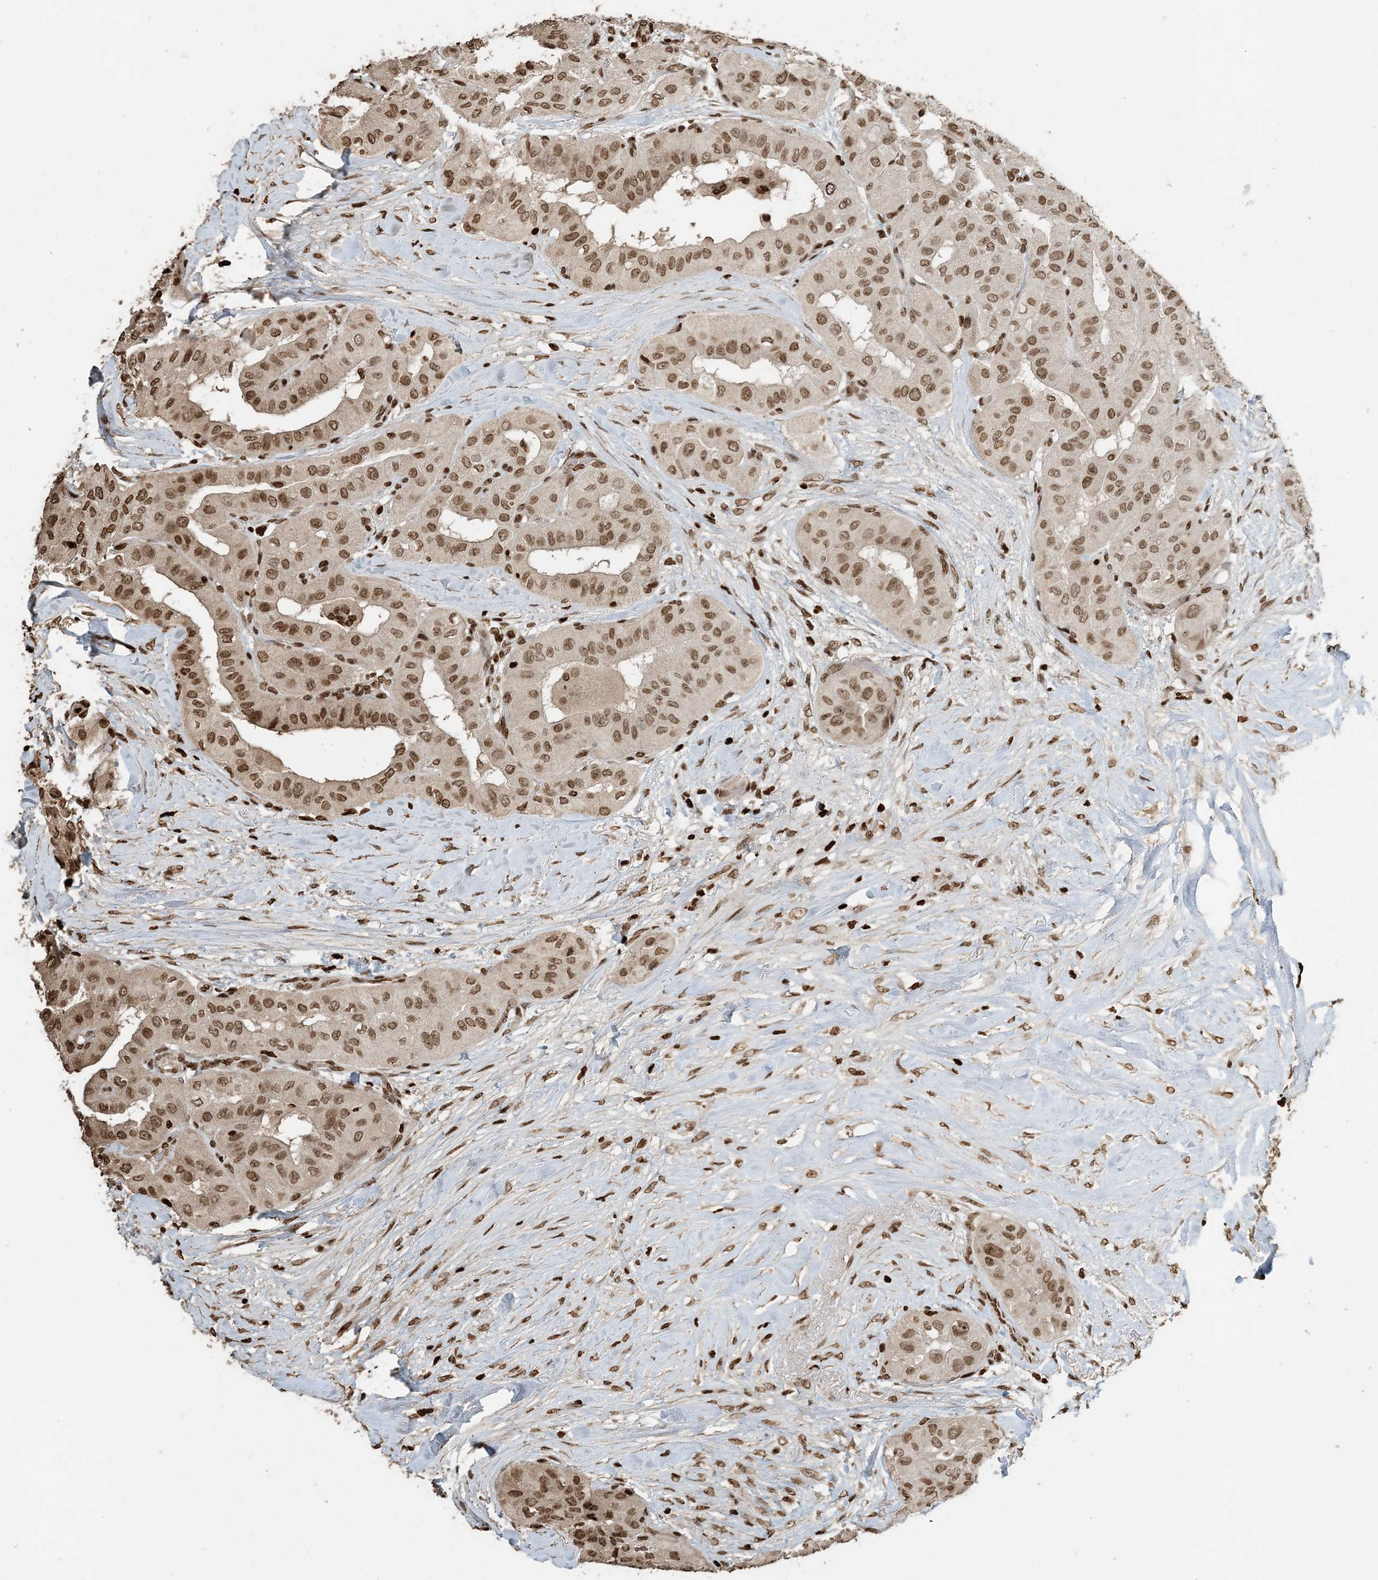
{"staining": {"intensity": "moderate", "quantity": ">75%", "location": "nuclear"}, "tissue": "thyroid cancer", "cell_type": "Tumor cells", "image_type": "cancer", "snomed": [{"axis": "morphology", "description": "Papillary adenocarcinoma, NOS"}, {"axis": "topography", "description": "Thyroid gland"}], "caption": "Moderate nuclear staining for a protein is appreciated in approximately >75% of tumor cells of thyroid papillary adenocarcinoma using IHC.", "gene": "H3-3B", "patient": {"sex": "female", "age": 59}}